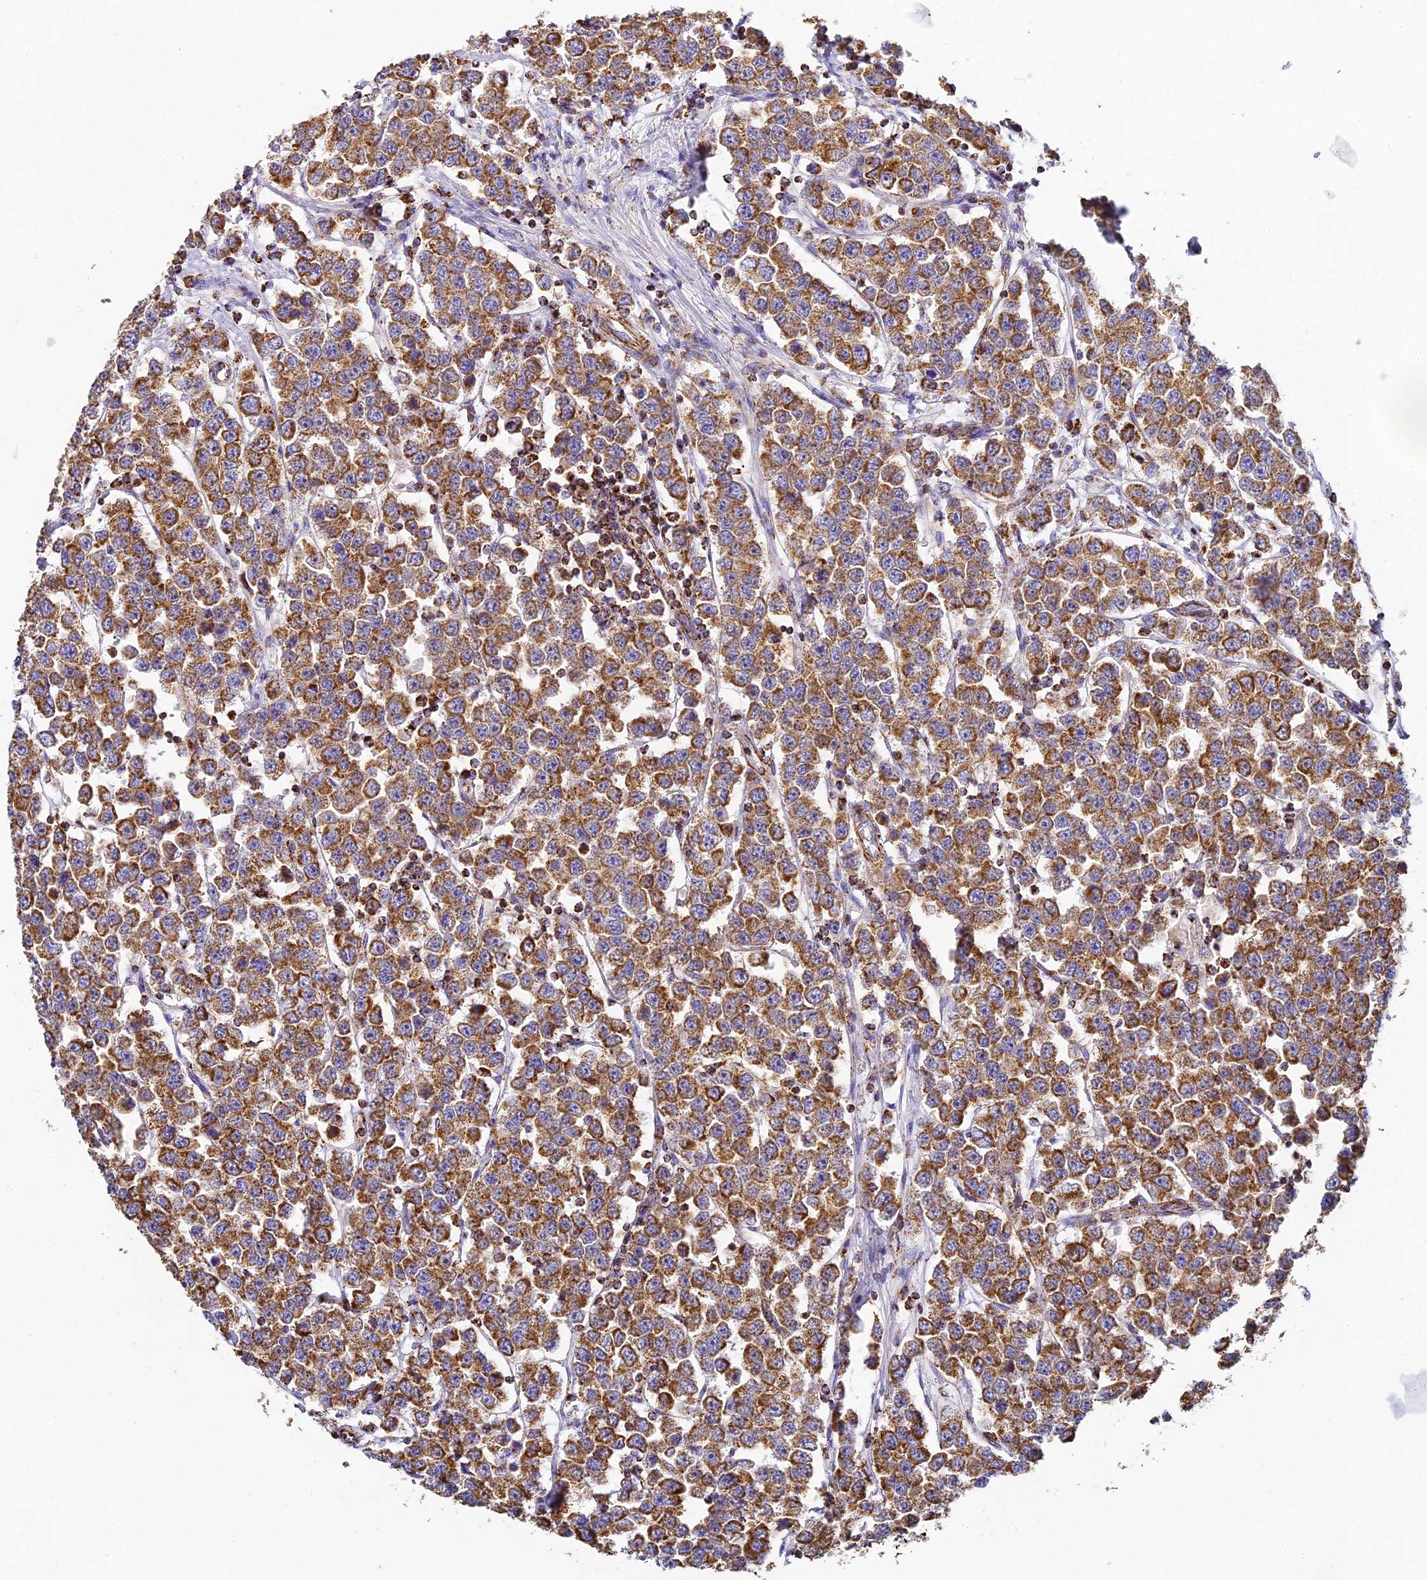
{"staining": {"intensity": "moderate", "quantity": ">75%", "location": "cytoplasmic/membranous"}, "tissue": "testis cancer", "cell_type": "Tumor cells", "image_type": "cancer", "snomed": [{"axis": "morphology", "description": "Seminoma, NOS"}, {"axis": "topography", "description": "Testis"}], "caption": "Protein staining exhibits moderate cytoplasmic/membranous staining in about >75% of tumor cells in testis cancer.", "gene": "STK17A", "patient": {"sex": "male", "age": 28}}